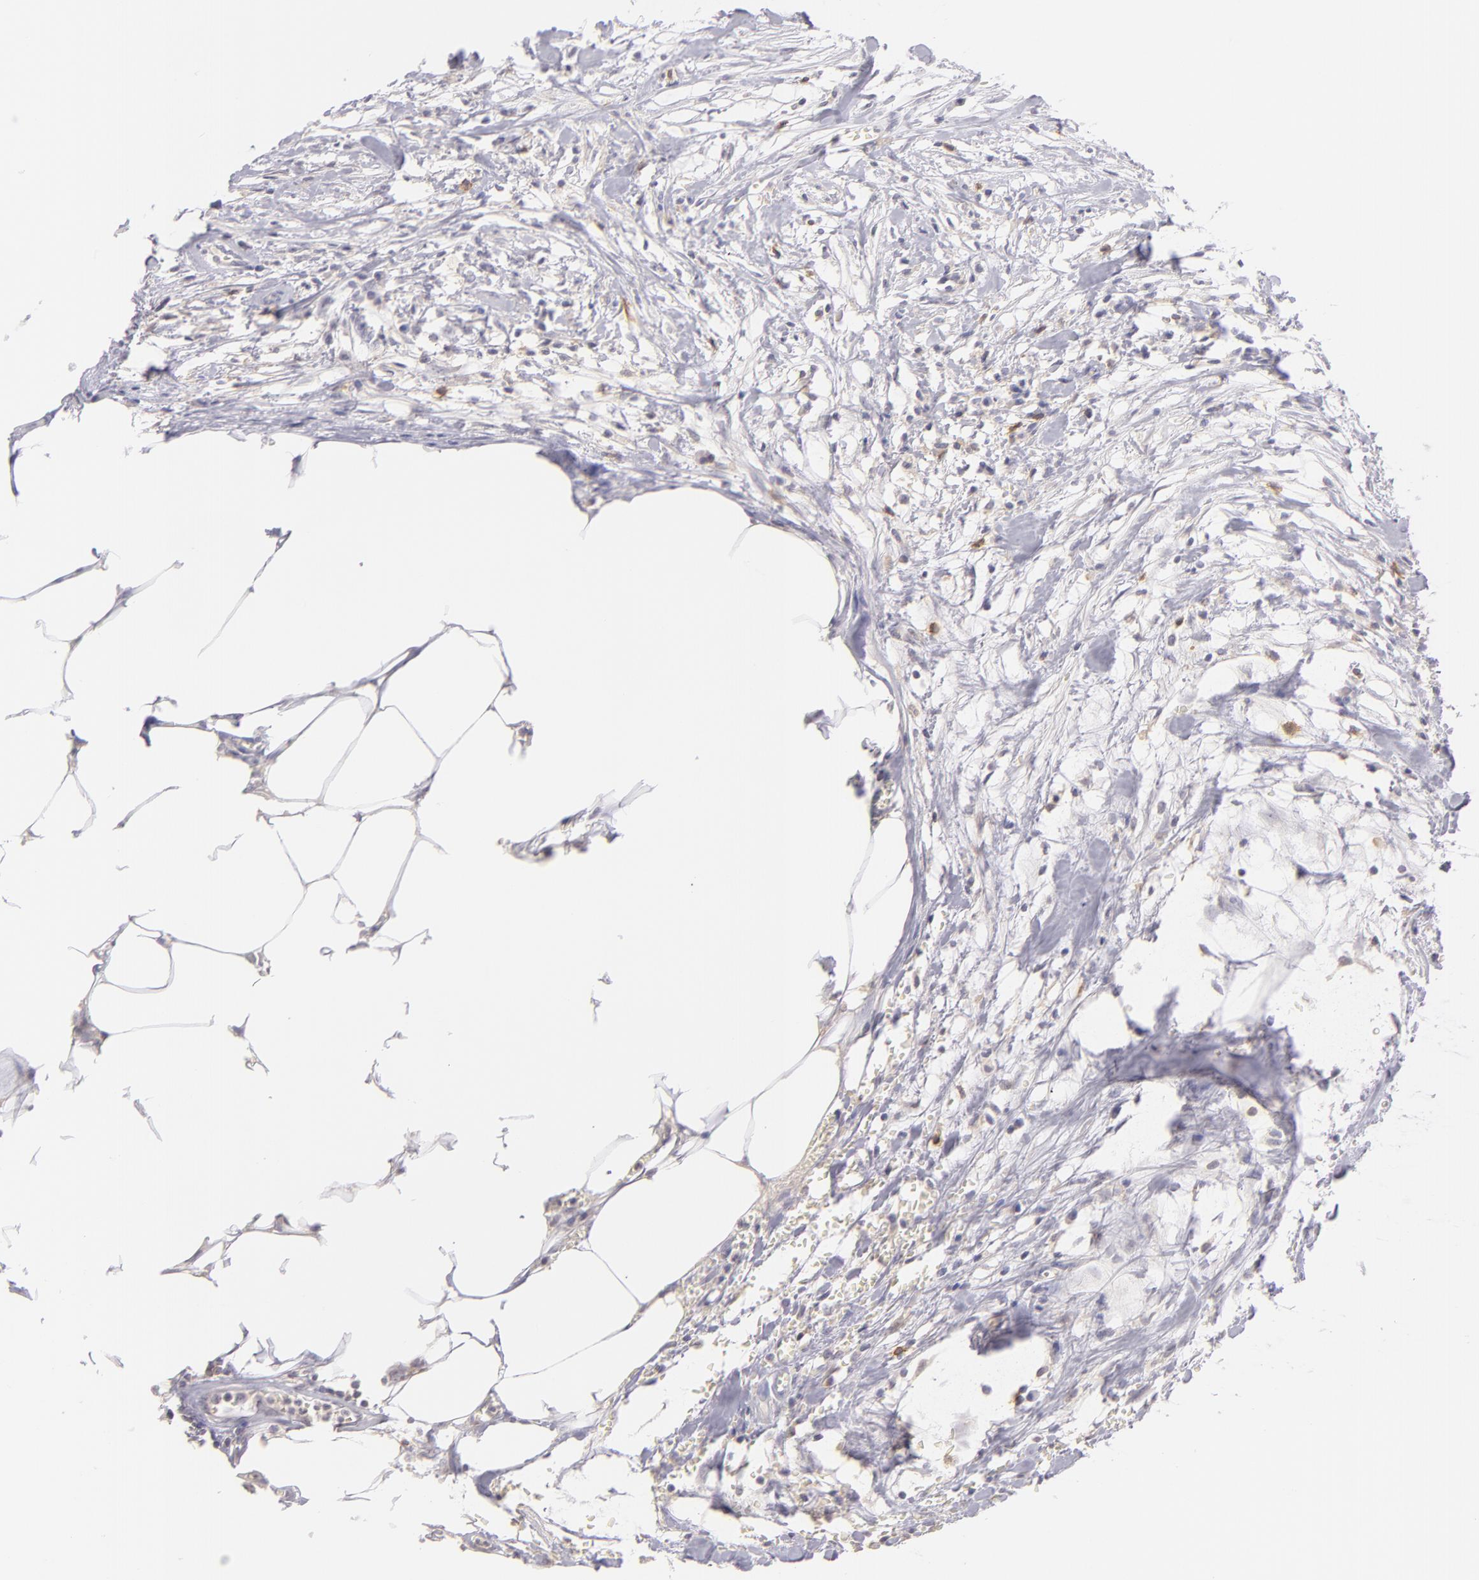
{"staining": {"intensity": "negative", "quantity": "none", "location": "none"}, "tissue": "colorectal cancer", "cell_type": "Tumor cells", "image_type": "cancer", "snomed": [{"axis": "morphology", "description": "Adenocarcinoma, NOS"}, {"axis": "topography", "description": "Colon"}], "caption": "This is an immunohistochemistry (IHC) histopathology image of human colorectal adenocarcinoma. There is no expression in tumor cells.", "gene": "IL2RA", "patient": {"sex": "male", "age": 55}}